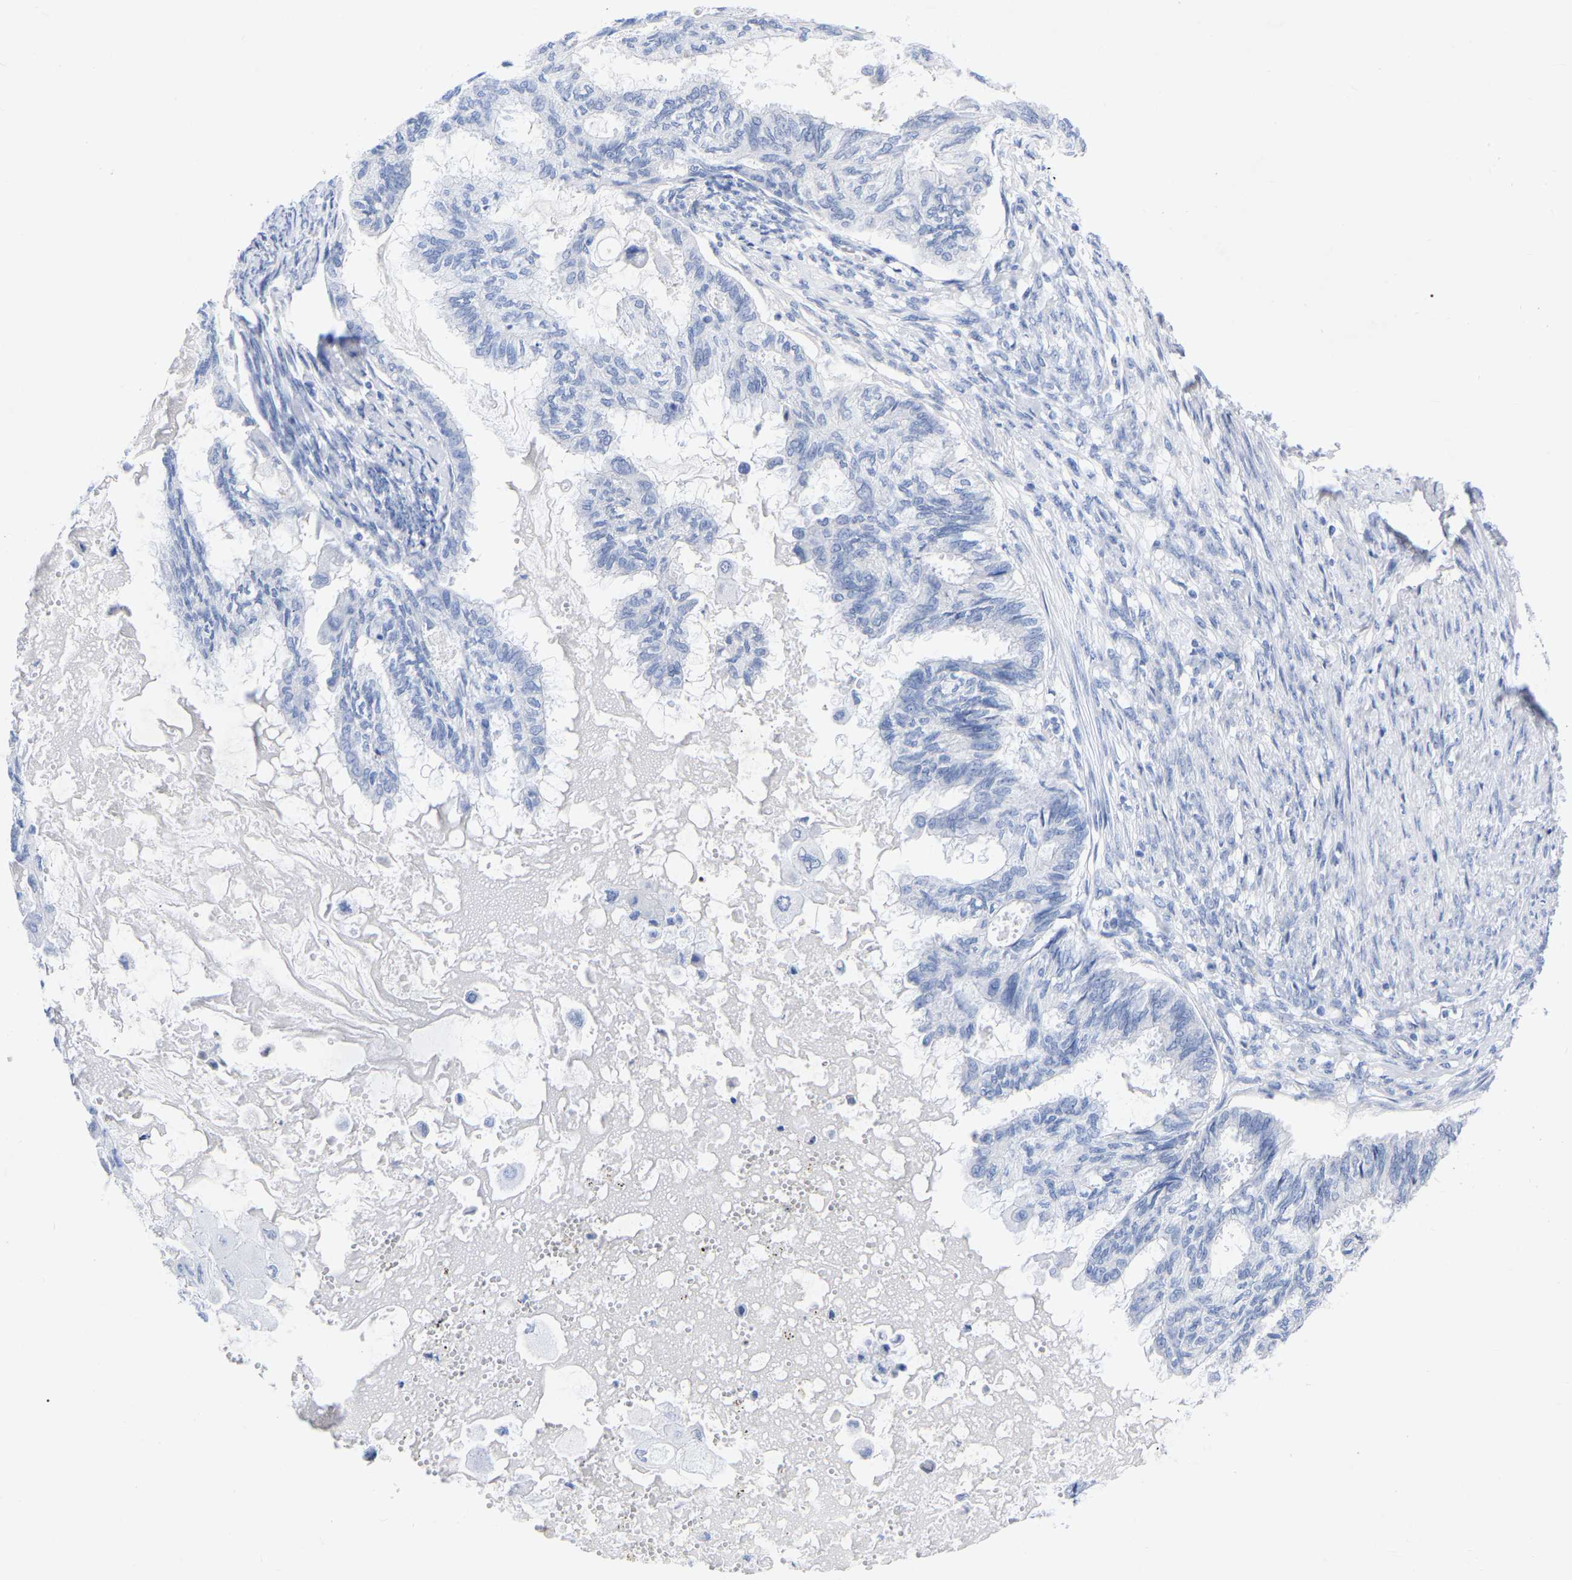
{"staining": {"intensity": "negative", "quantity": "none", "location": "none"}, "tissue": "cervical cancer", "cell_type": "Tumor cells", "image_type": "cancer", "snomed": [{"axis": "morphology", "description": "Normal tissue, NOS"}, {"axis": "morphology", "description": "Adenocarcinoma, NOS"}, {"axis": "topography", "description": "Cervix"}, {"axis": "topography", "description": "Endometrium"}], "caption": "Histopathology image shows no protein expression in tumor cells of cervical cancer (adenocarcinoma) tissue. Brightfield microscopy of immunohistochemistry (IHC) stained with DAB (3,3'-diaminobenzidine) (brown) and hematoxylin (blue), captured at high magnification.", "gene": "ZNF629", "patient": {"sex": "female", "age": 86}}